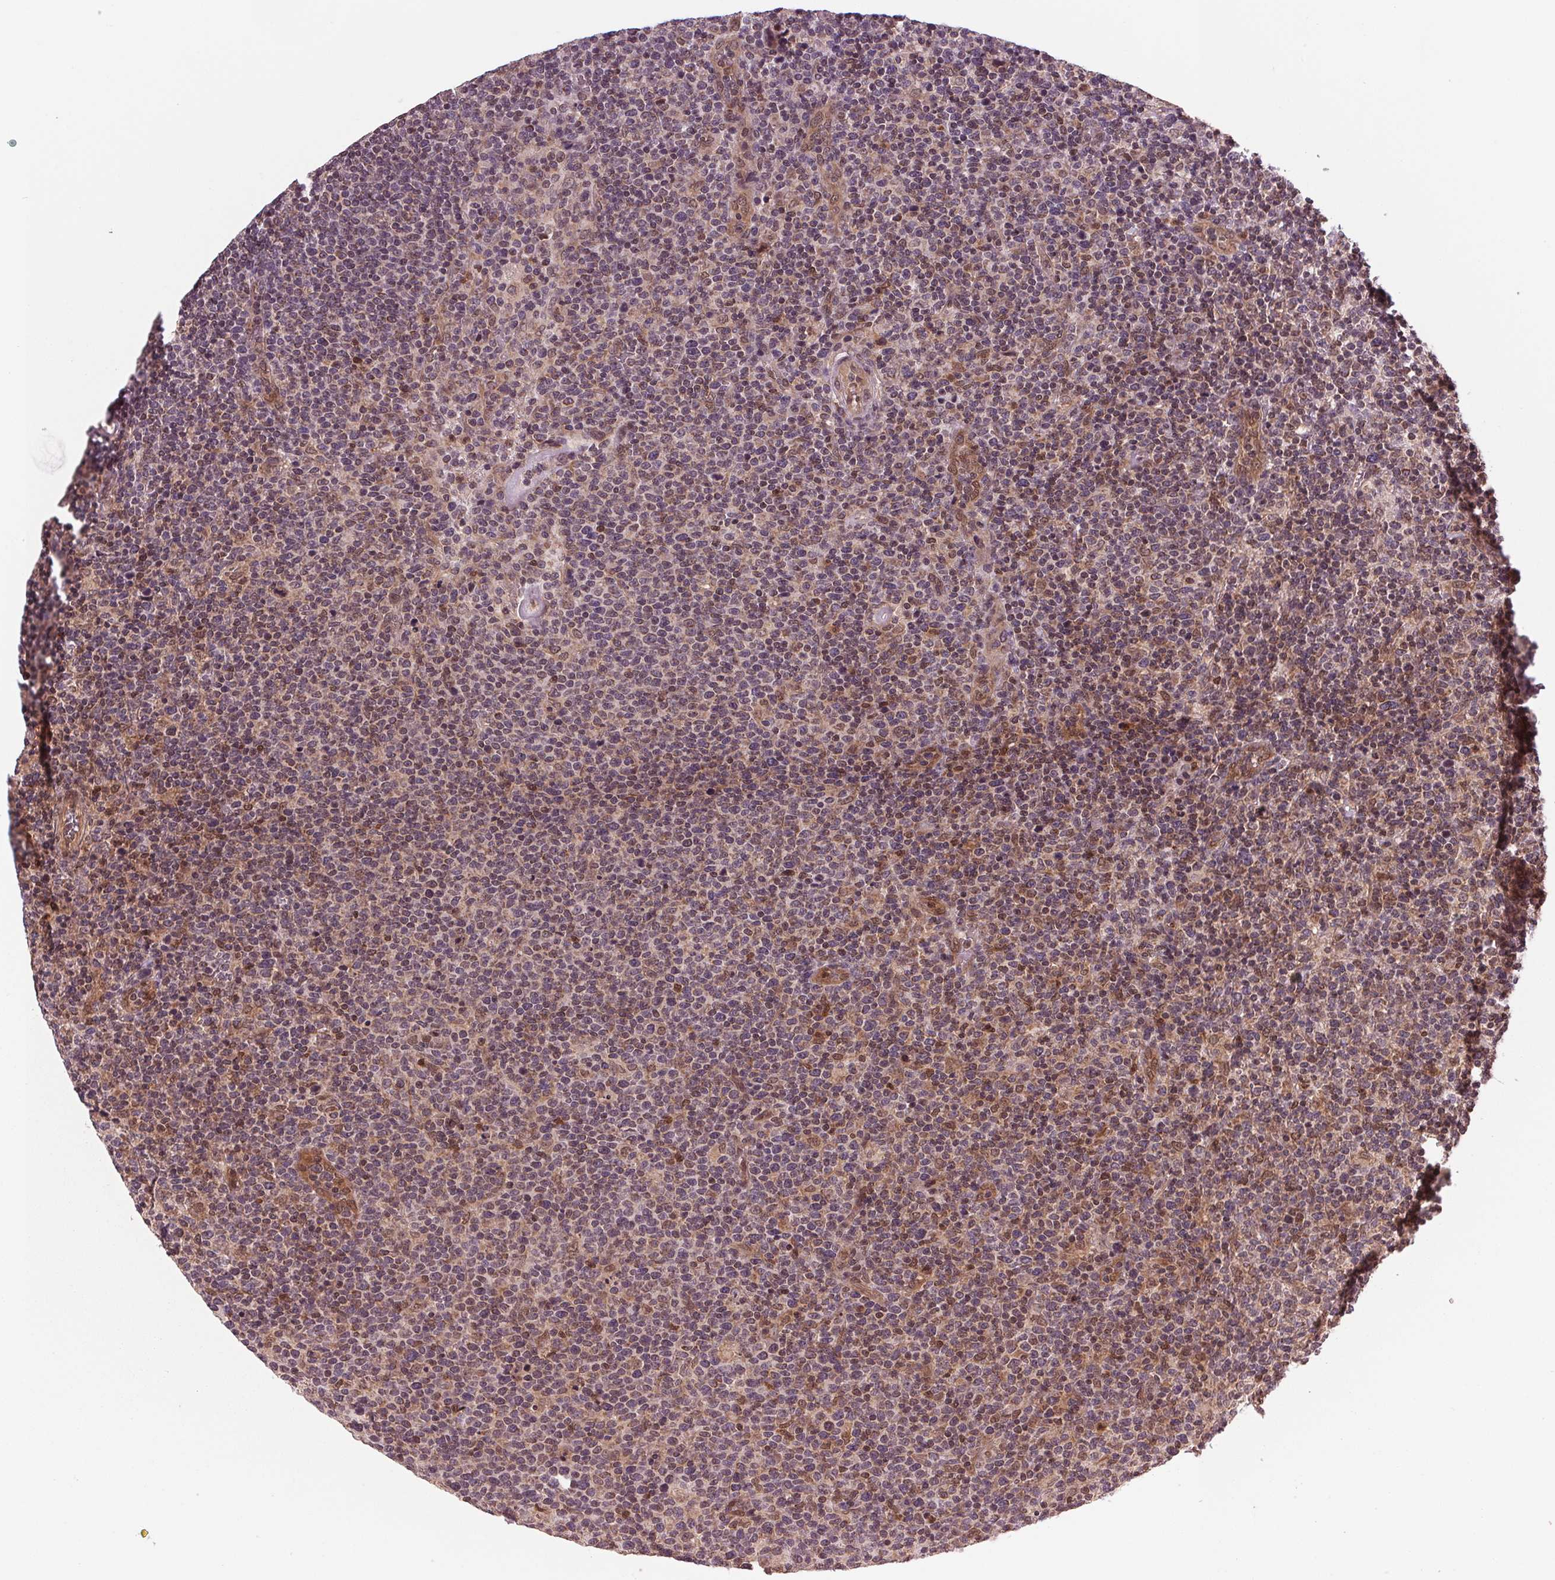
{"staining": {"intensity": "weak", "quantity": "<25%", "location": "cytoplasmic/membranous"}, "tissue": "lymphoma", "cell_type": "Tumor cells", "image_type": "cancer", "snomed": [{"axis": "morphology", "description": "Malignant lymphoma, non-Hodgkin's type, High grade"}, {"axis": "topography", "description": "Lymph node"}], "caption": "This histopathology image is of high-grade malignant lymphoma, non-Hodgkin's type stained with immunohistochemistry to label a protein in brown with the nuclei are counter-stained blue. There is no staining in tumor cells.", "gene": "STAT3", "patient": {"sex": "male", "age": 61}}